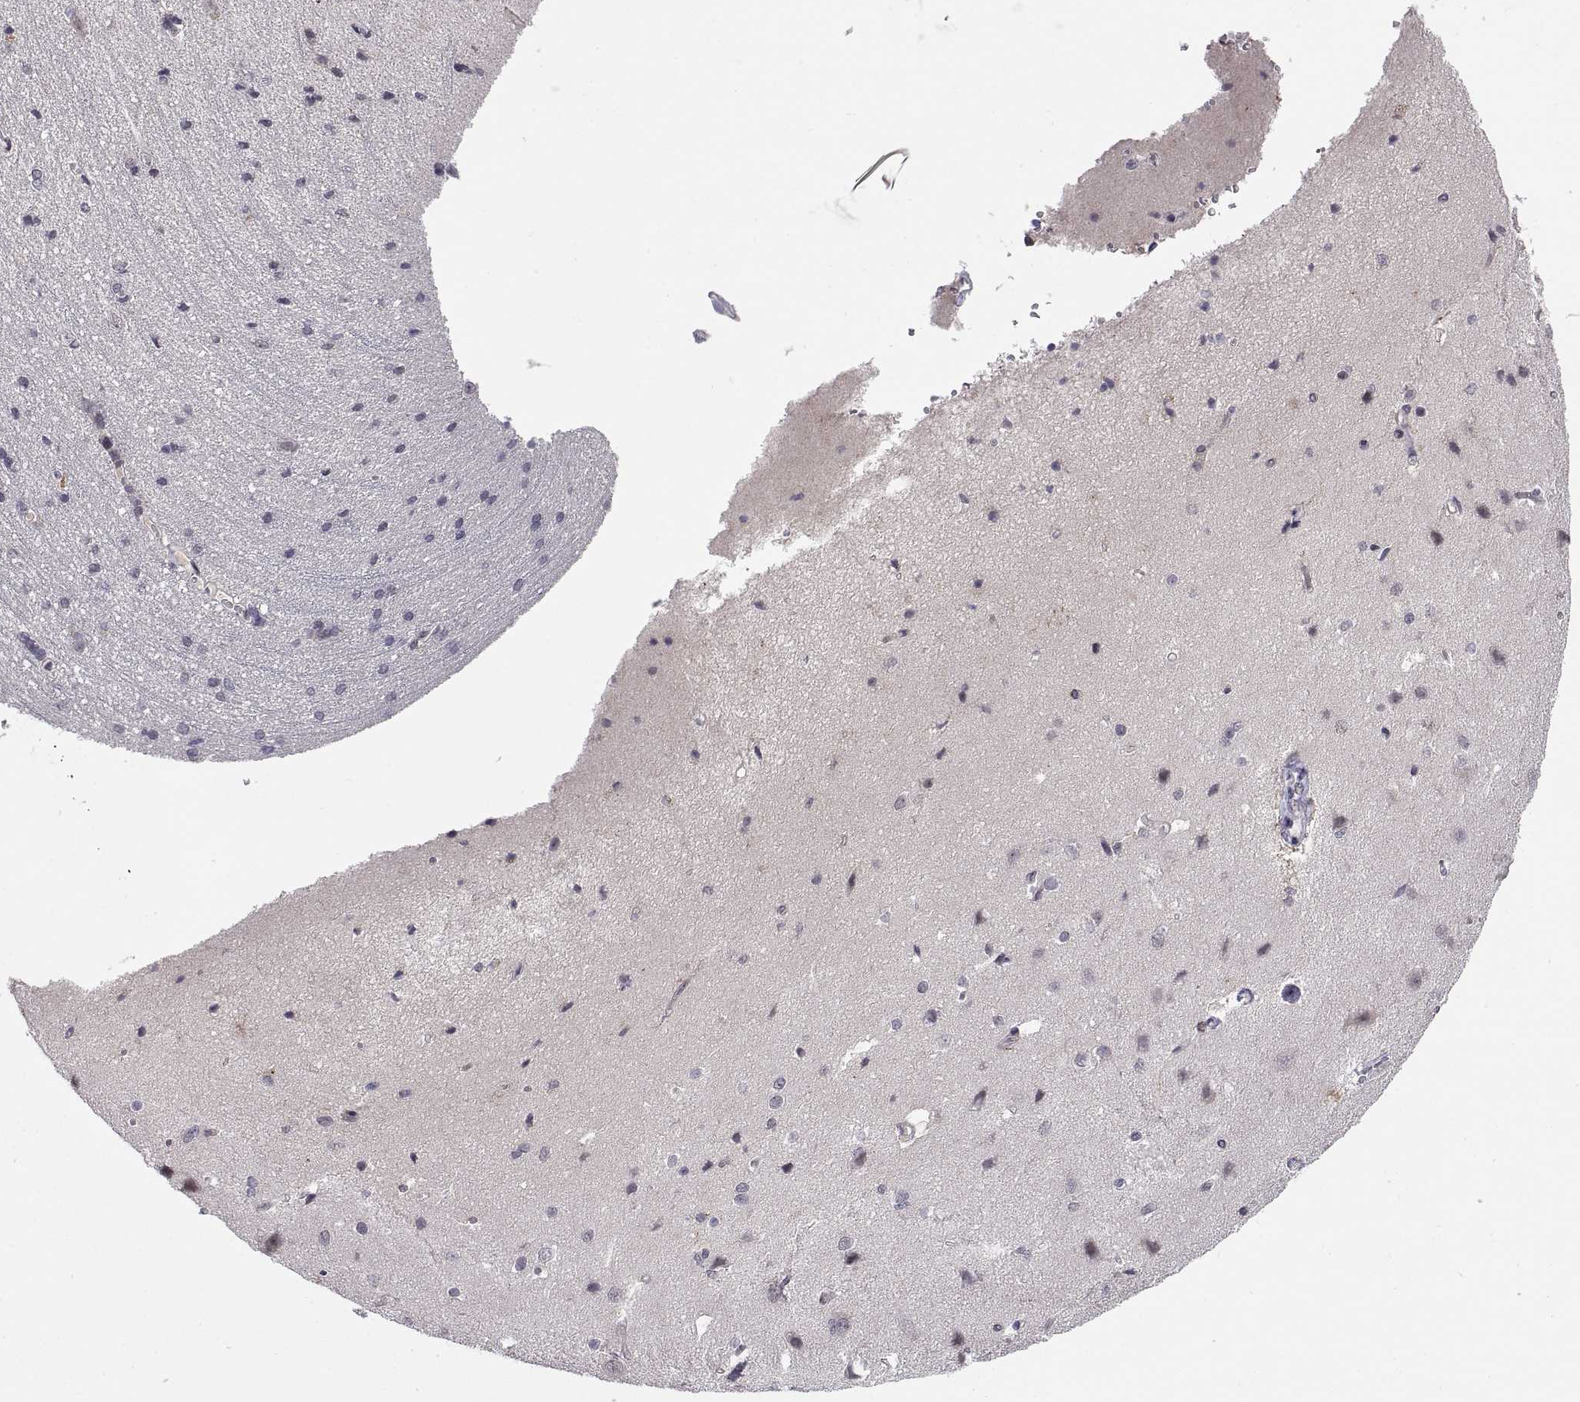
{"staining": {"intensity": "negative", "quantity": "none", "location": "none"}, "tissue": "cerebral cortex", "cell_type": "Endothelial cells", "image_type": "normal", "snomed": [{"axis": "morphology", "description": "Normal tissue, NOS"}, {"axis": "topography", "description": "Cerebral cortex"}], "caption": "DAB (3,3'-diaminobenzidine) immunohistochemical staining of normal human cerebral cortex displays no significant positivity in endothelial cells. (DAB (3,3'-diaminobenzidine) immunohistochemistry visualized using brightfield microscopy, high magnification).", "gene": "CHFR", "patient": {"sex": "male", "age": 37}}